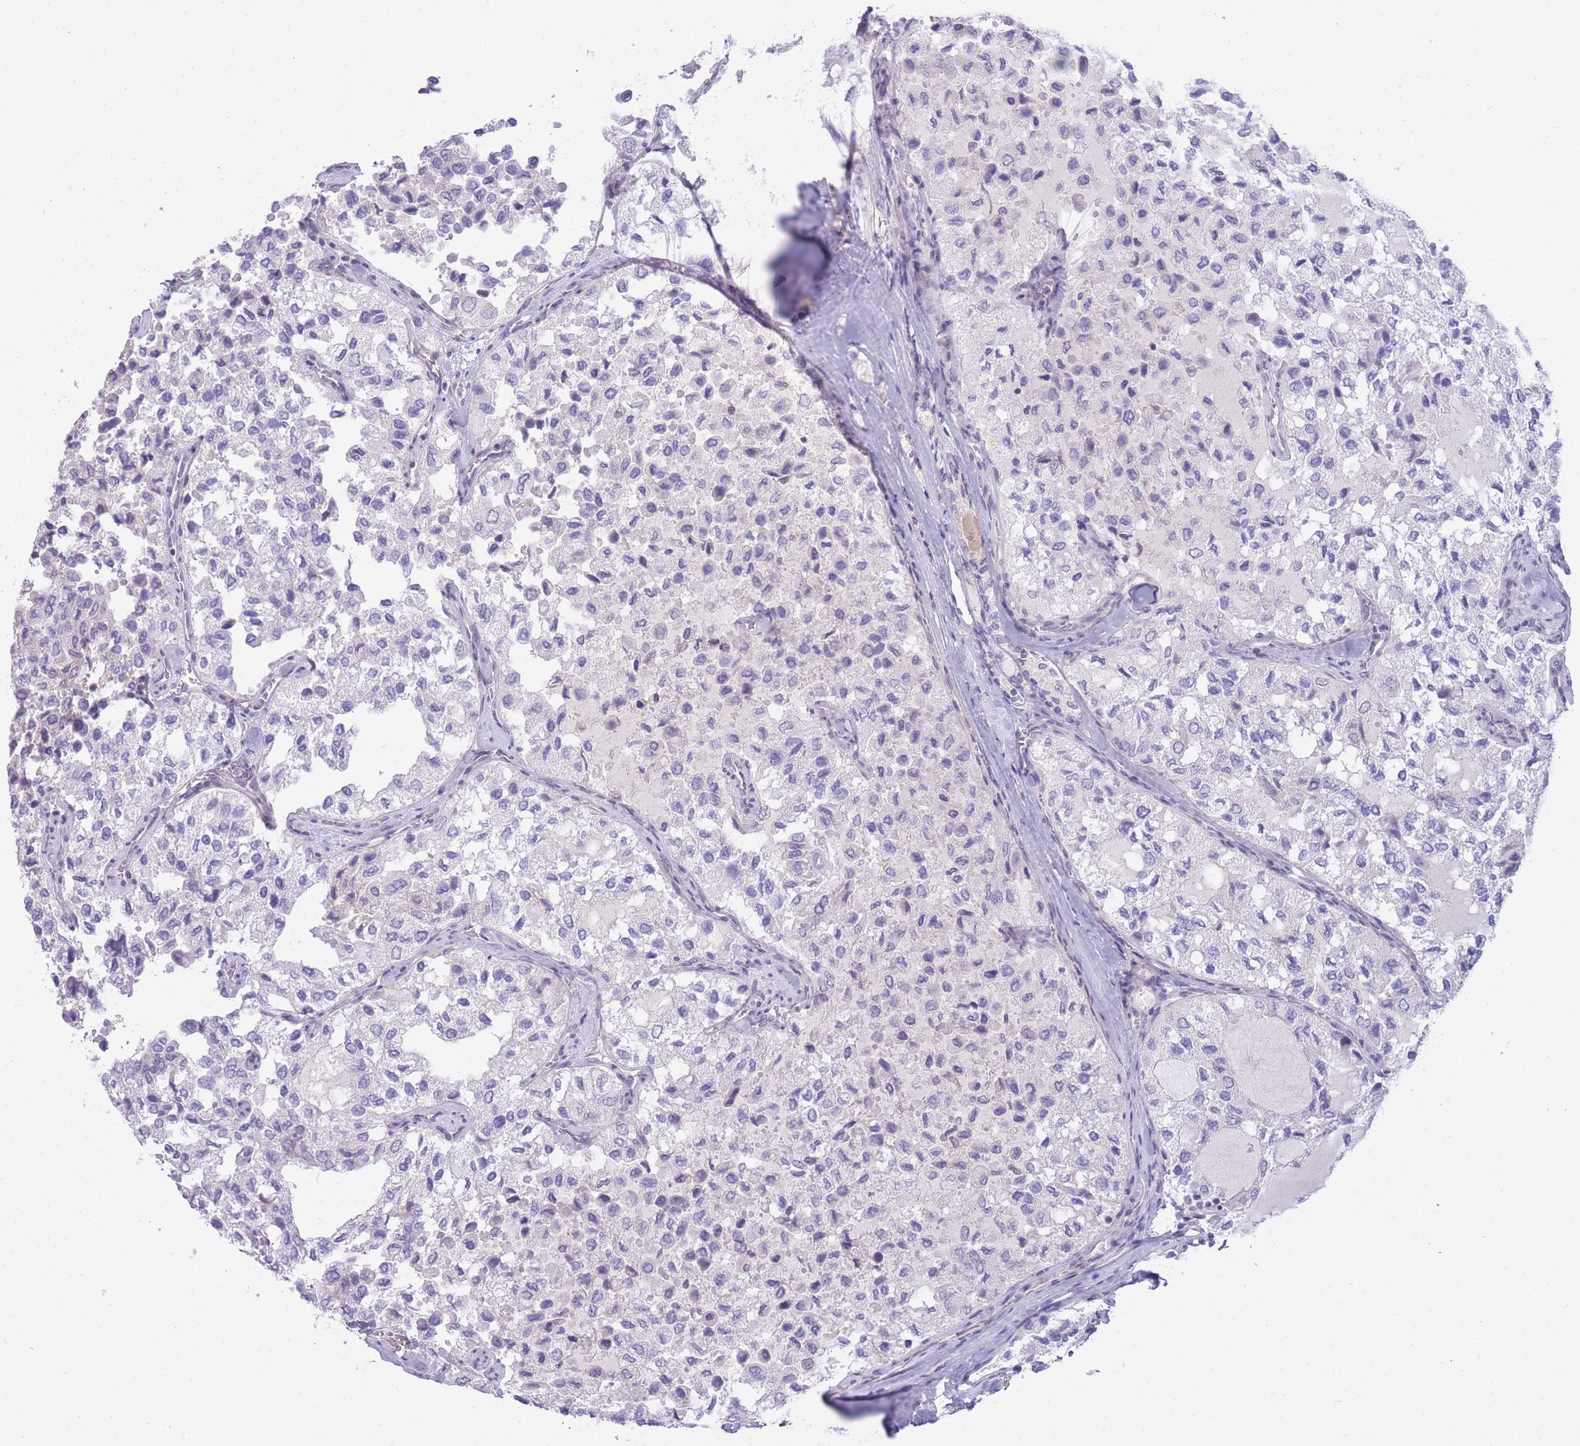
{"staining": {"intensity": "negative", "quantity": "none", "location": "none"}, "tissue": "thyroid cancer", "cell_type": "Tumor cells", "image_type": "cancer", "snomed": [{"axis": "morphology", "description": "Follicular adenoma carcinoma, NOS"}, {"axis": "topography", "description": "Thyroid gland"}], "caption": "This is an immunohistochemistry (IHC) micrograph of human thyroid follicular adenoma carcinoma. There is no staining in tumor cells.", "gene": "PRR23B", "patient": {"sex": "male", "age": 75}}